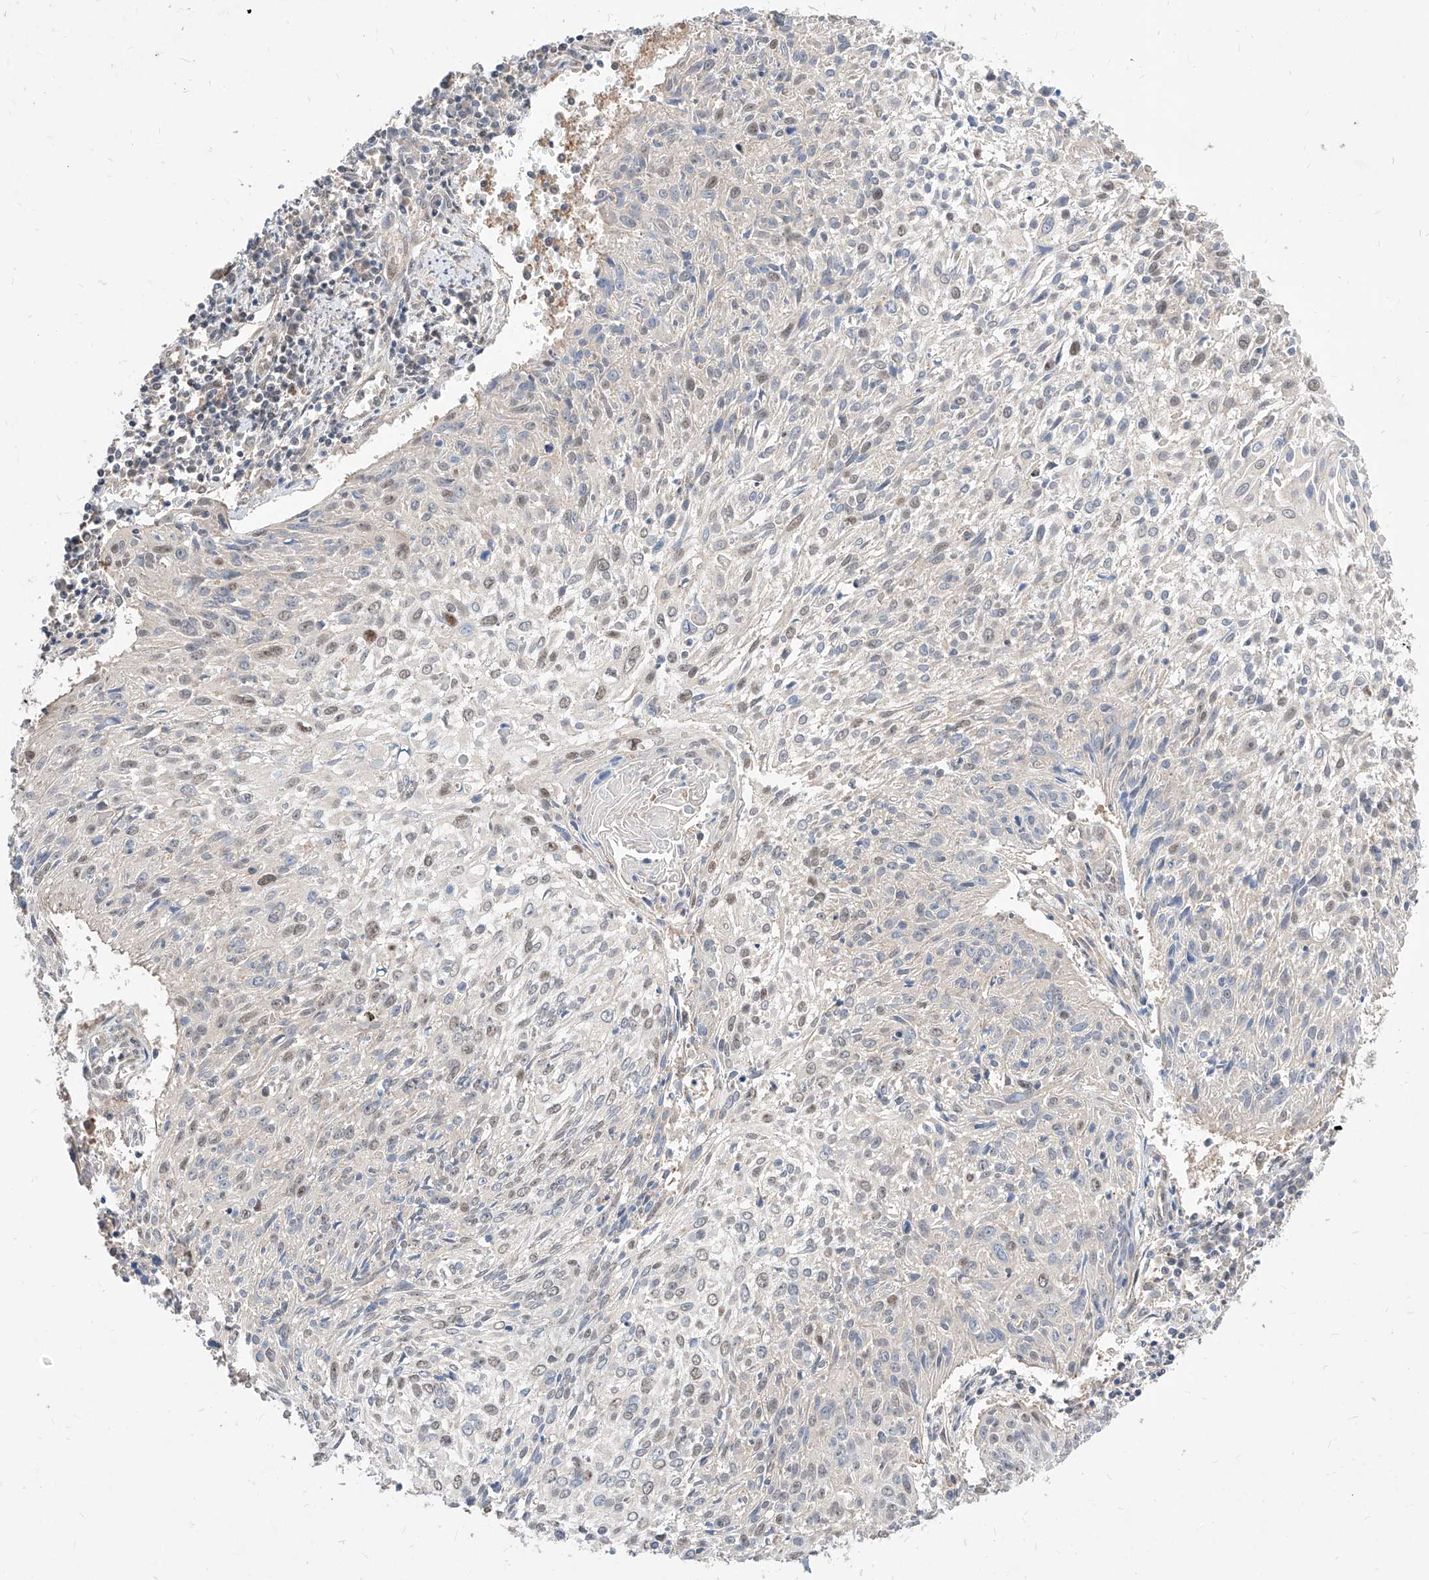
{"staining": {"intensity": "weak", "quantity": "<25%", "location": "nuclear"}, "tissue": "cervical cancer", "cell_type": "Tumor cells", "image_type": "cancer", "snomed": [{"axis": "morphology", "description": "Squamous cell carcinoma, NOS"}, {"axis": "topography", "description": "Cervix"}], "caption": "Tumor cells show no significant staining in cervical cancer.", "gene": "TSNAX", "patient": {"sex": "female", "age": 51}}